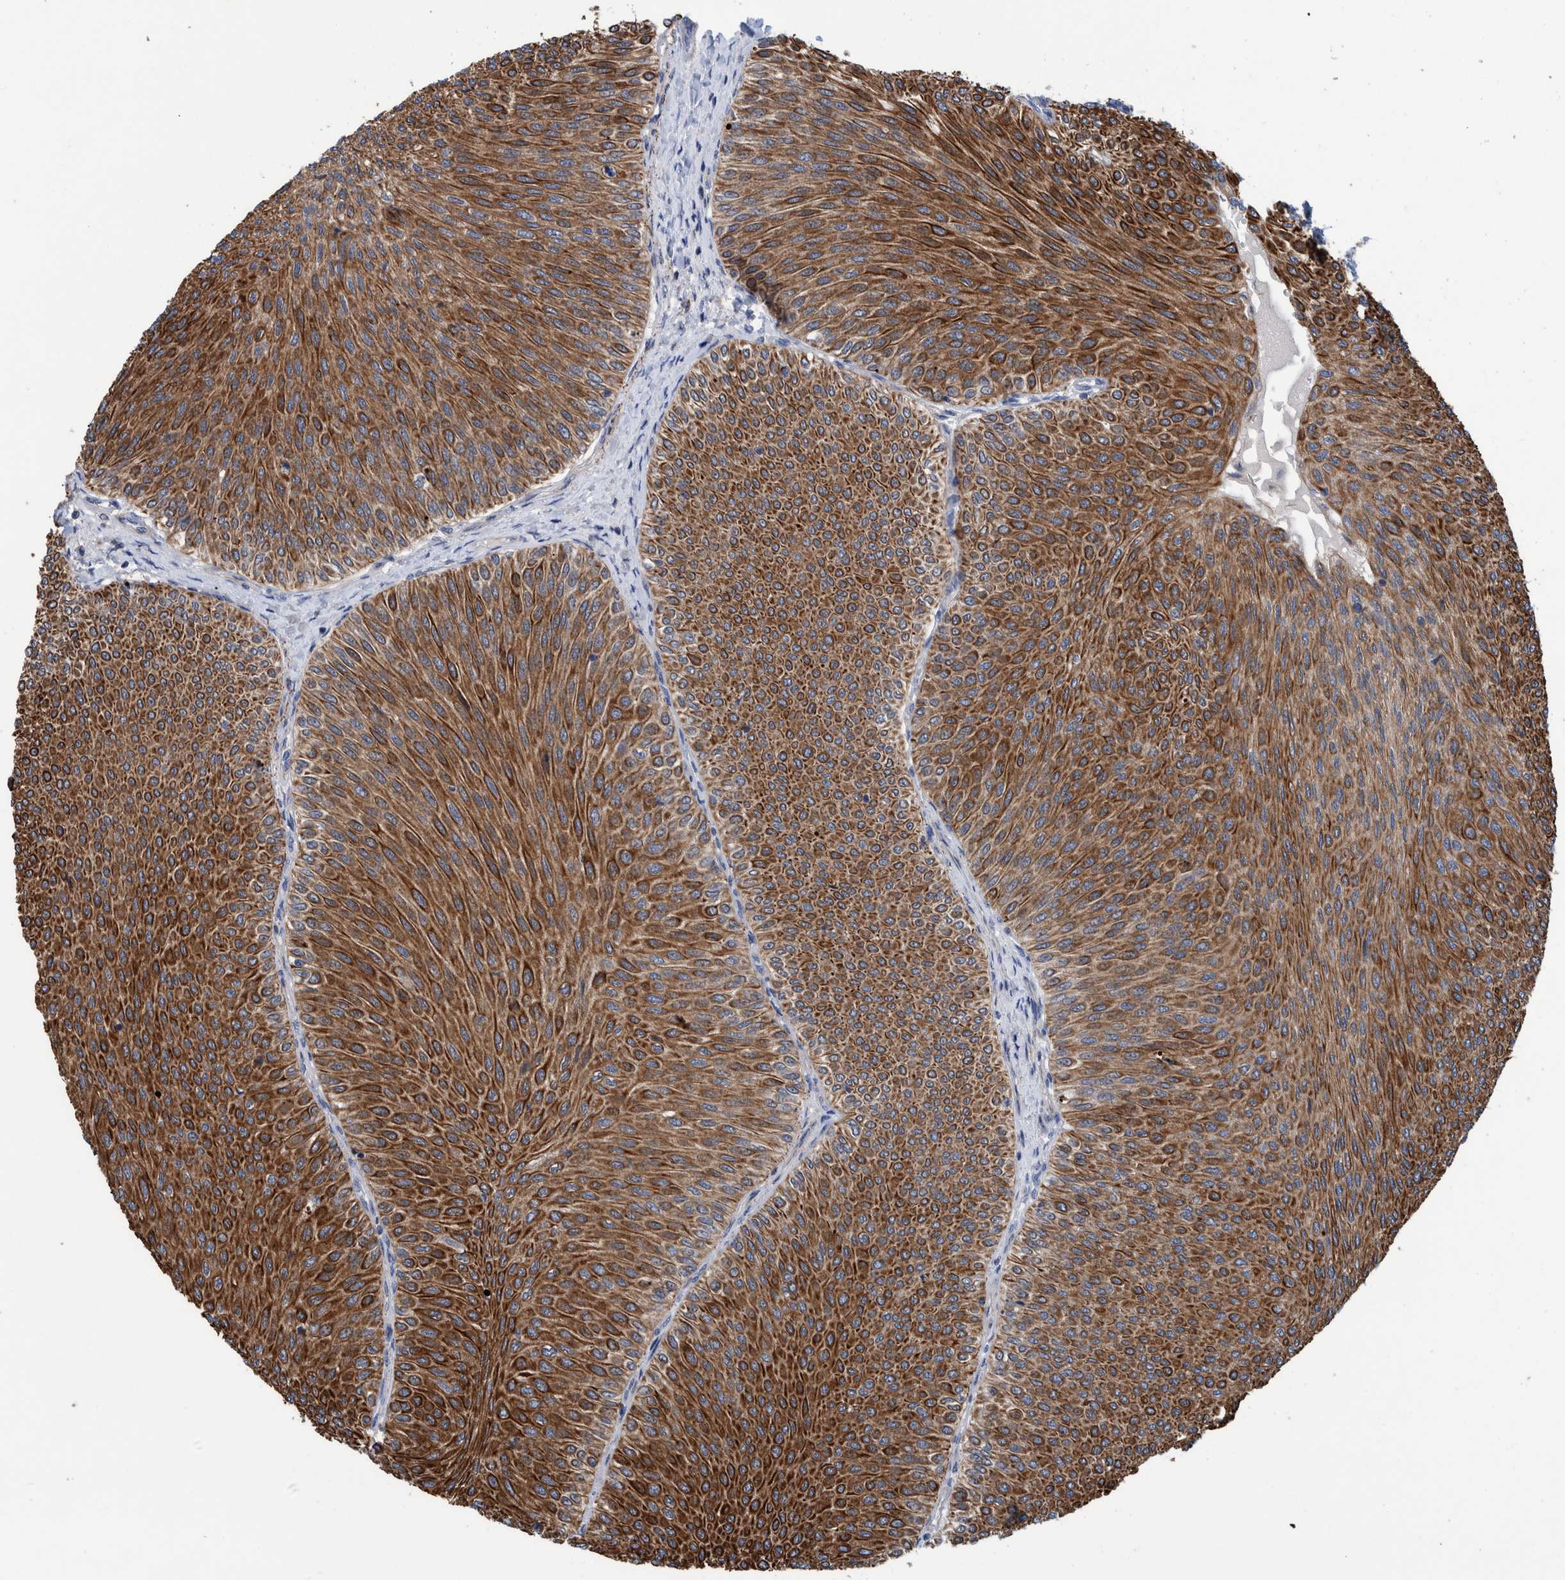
{"staining": {"intensity": "strong", "quantity": ">75%", "location": "cytoplasmic/membranous"}, "tissue": "urothelial cancer", "cell_type": "Tumor cells", "image_type": "cancer", "snomed": [{"axis": "morphology", "description": "Urothelial carcinoma, Low grade"}, {"axis": "topography", "description": "Urinary bladder"}], "caption": "Human urothelial cancer stained with a protein marker exhibits strong staining in tumor cells.", "gene": "MKS1", "patient": {"sex": "male", "age": 78}}